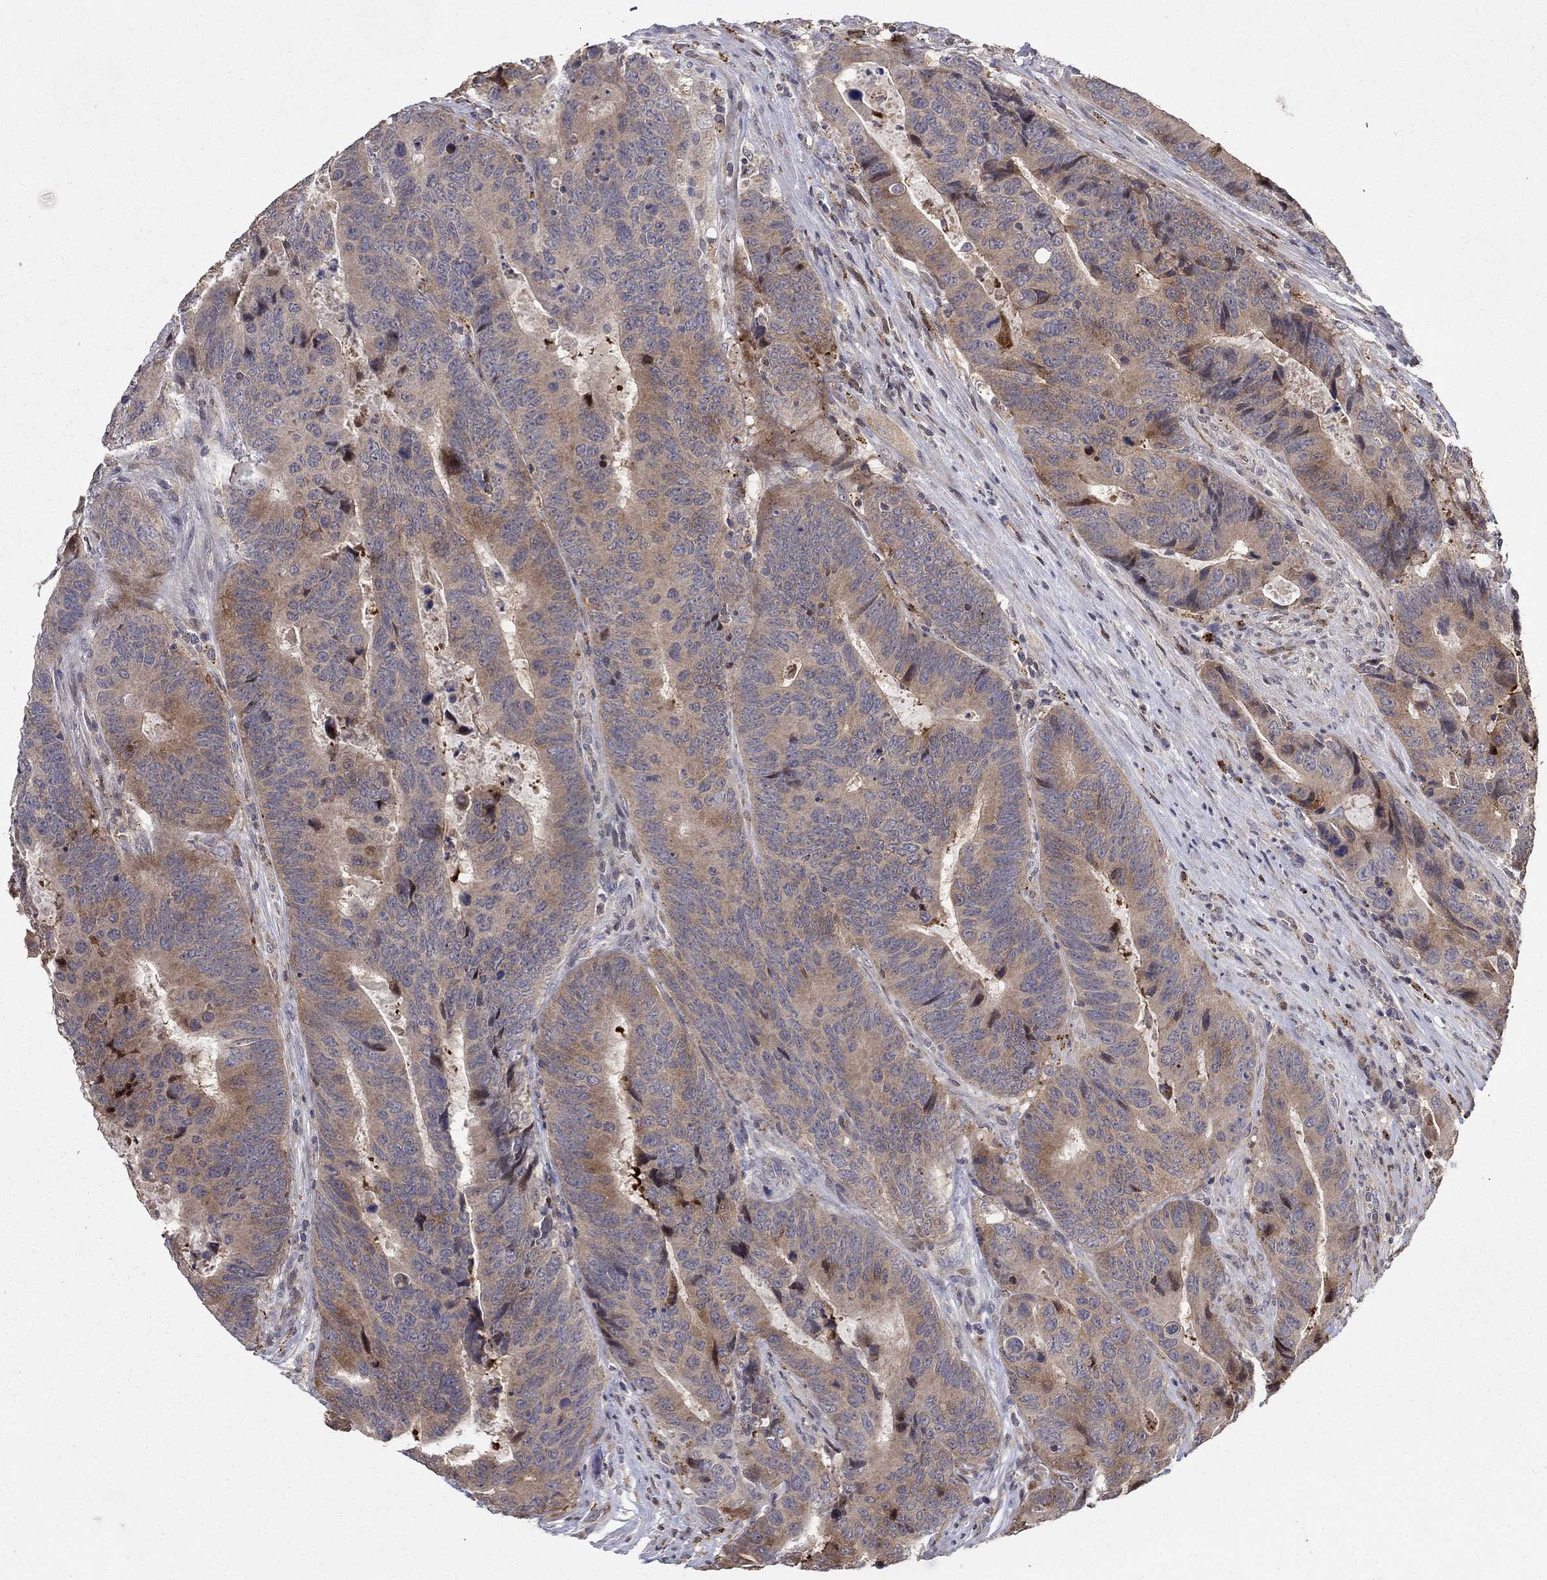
{"staining": {"intensity": "weak", "quantity": ">75%", "location": "cytoplasmic/membranous"}, "tissue": "colorectal cancer", "cell_type": "Tumor cells", "image_type": "cancer", "snomed": [{"axis": "morphology", "description": "Adenocarcinoma, NOS"}, {"axis": "topography", "description": "Colon"}], "caption": "This is an image of immunohistochemistry staining of adenocarcinoma (colorectal), which shows weak positivity in the cytoplasmic/membranous of tumor cells.", "gene": "LPCAT4", "patient": {"sex": "female", "age": 56}}